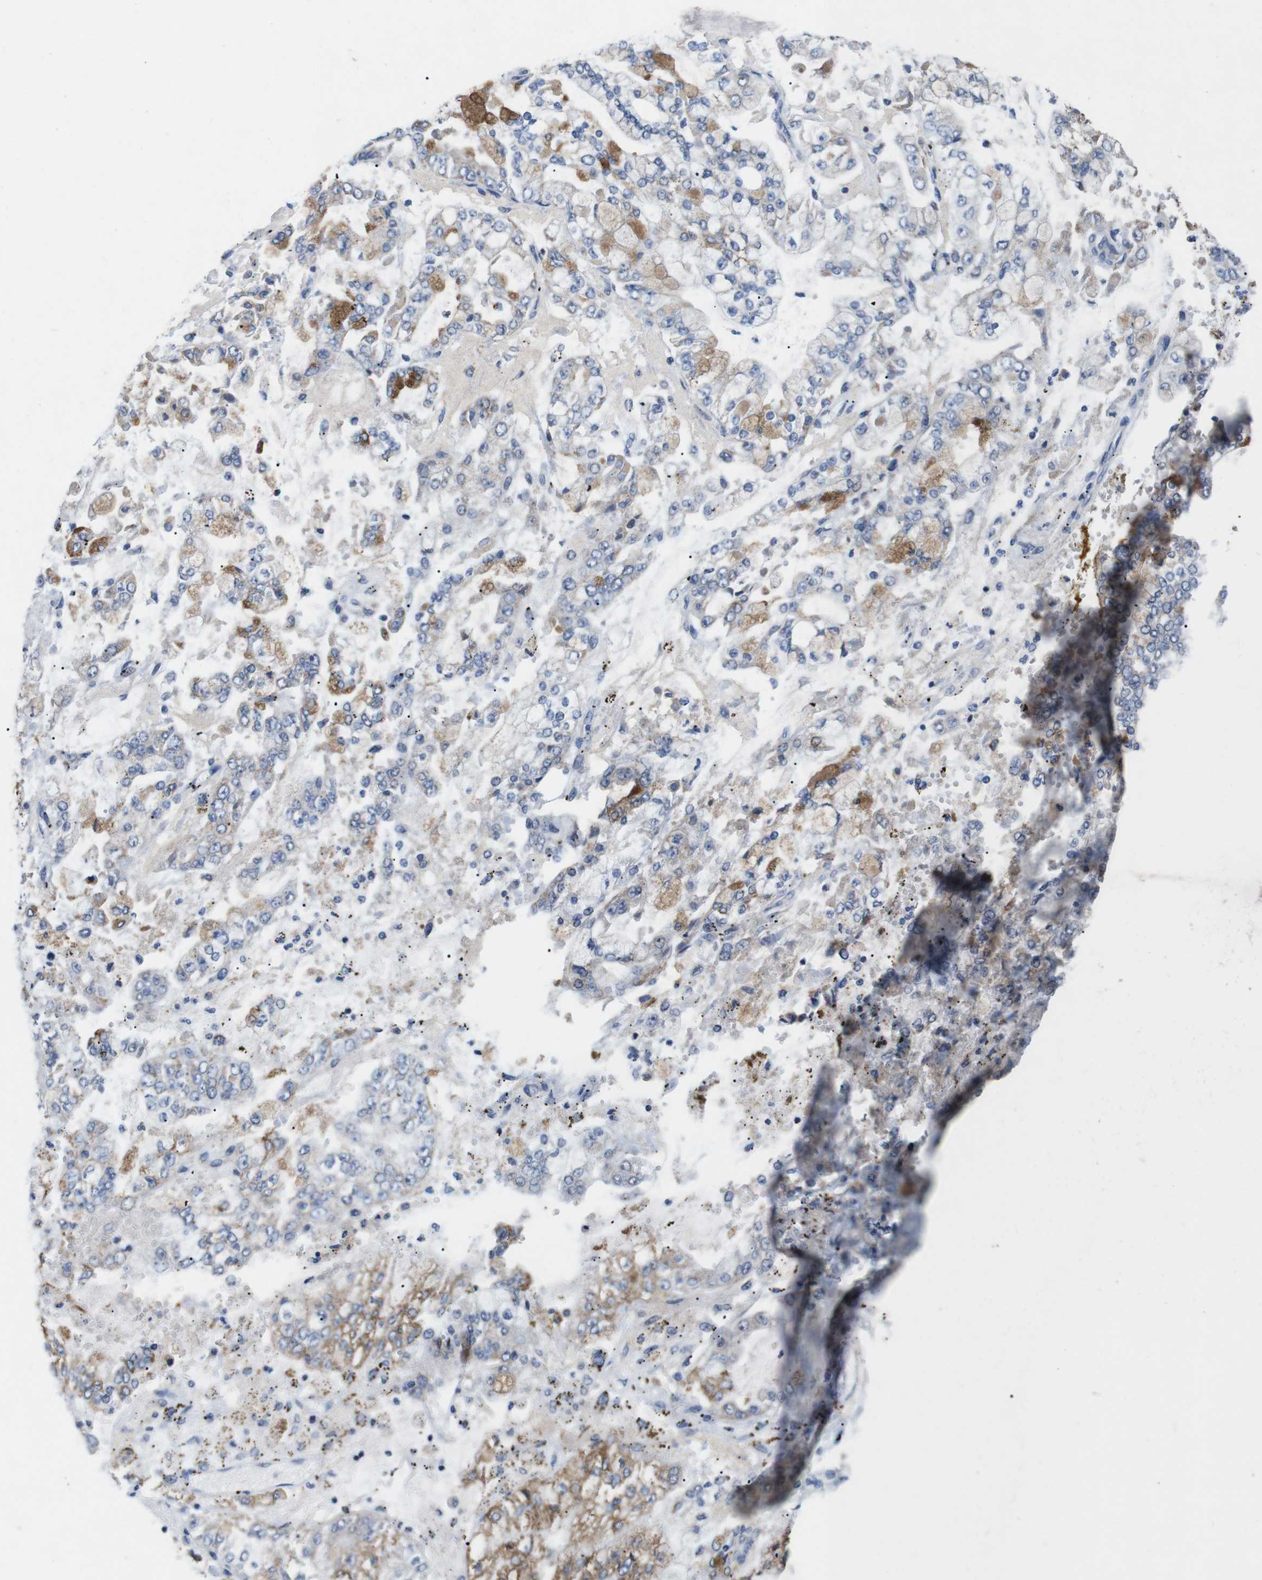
{"staining": {"intensity": "moderate", "quantity": "25%-75%", "location": "cytoplasmic/membranous"}, "tissue": "stomach cancer", "cell_type": "Tumor cells", "image_type": "cancer", "snomed": [{"axis": "morphology", "description": "Adenocarcinoma, NOS"}, {"axis": "topography", "description": "Stomach"}], "caption": "This histopathology image reveals stomach cancer (adenocarcinoma) stained with IHC to label a protein in brown. The cytoplasmic/membranous of tumor cells show moderate positivity for the protein. Nuclei are counter-stained blue.", "gene": "F2RL1", "patient": {"sex": "male", "age": 76}}